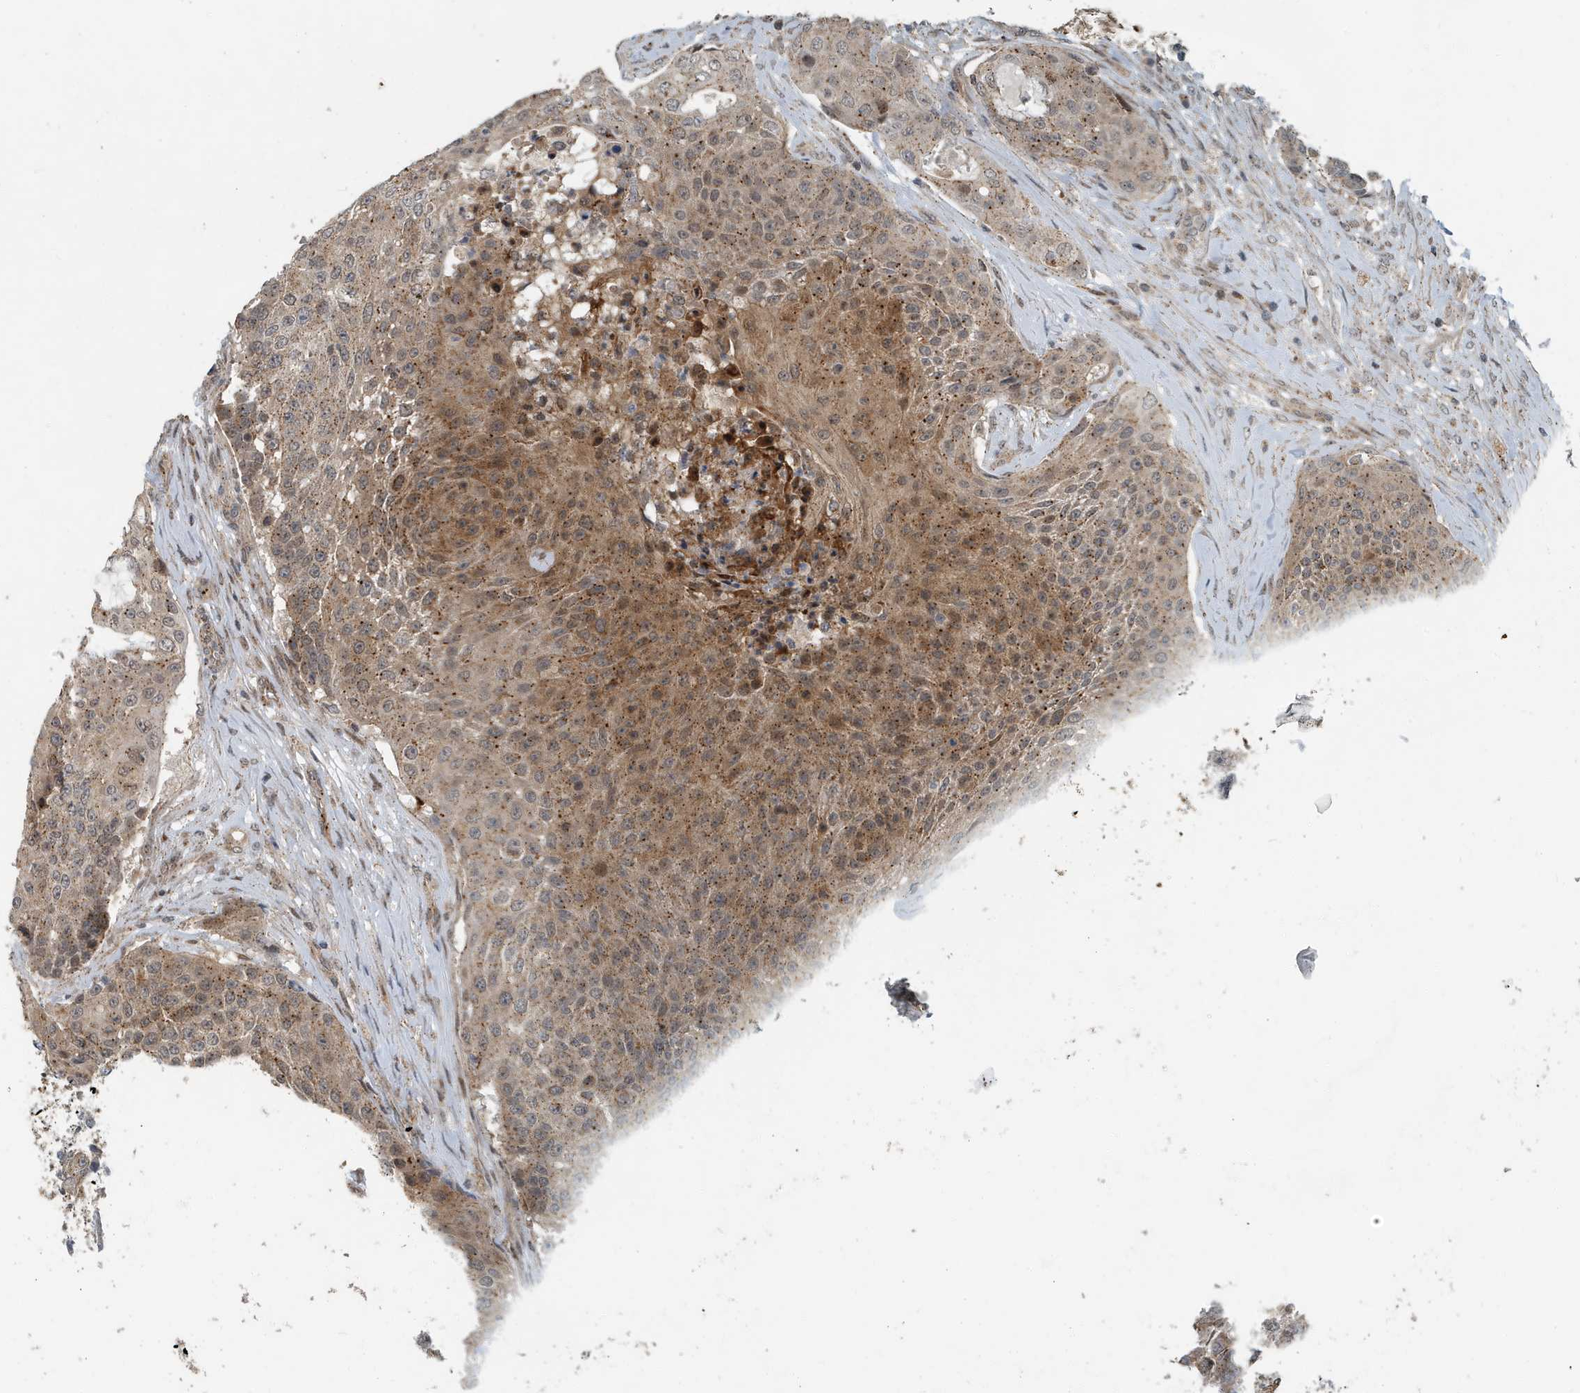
{"staining": {"intensity": "moderate", "quantity": ">75%", "location": "cytoplasmic/membranous"}, "tissue": "urothelial cancer", "cell_type": "Tumor cells", "image_type": "cancer", "snomed": [{"axis": "morphology", "description": "Urothelial carcinoma, High grade"}, {"axis": "topography", "description": "Urinary bladder"}], "caption": "Immunohistochemistry (DAB) staining of human urothelial cancer exhibits moderate cytoplasmic/membranous protein positivity in about >75% of tumor cells.", "gene": "KIF15", "patient": {"sex": "female", "age": 63}}